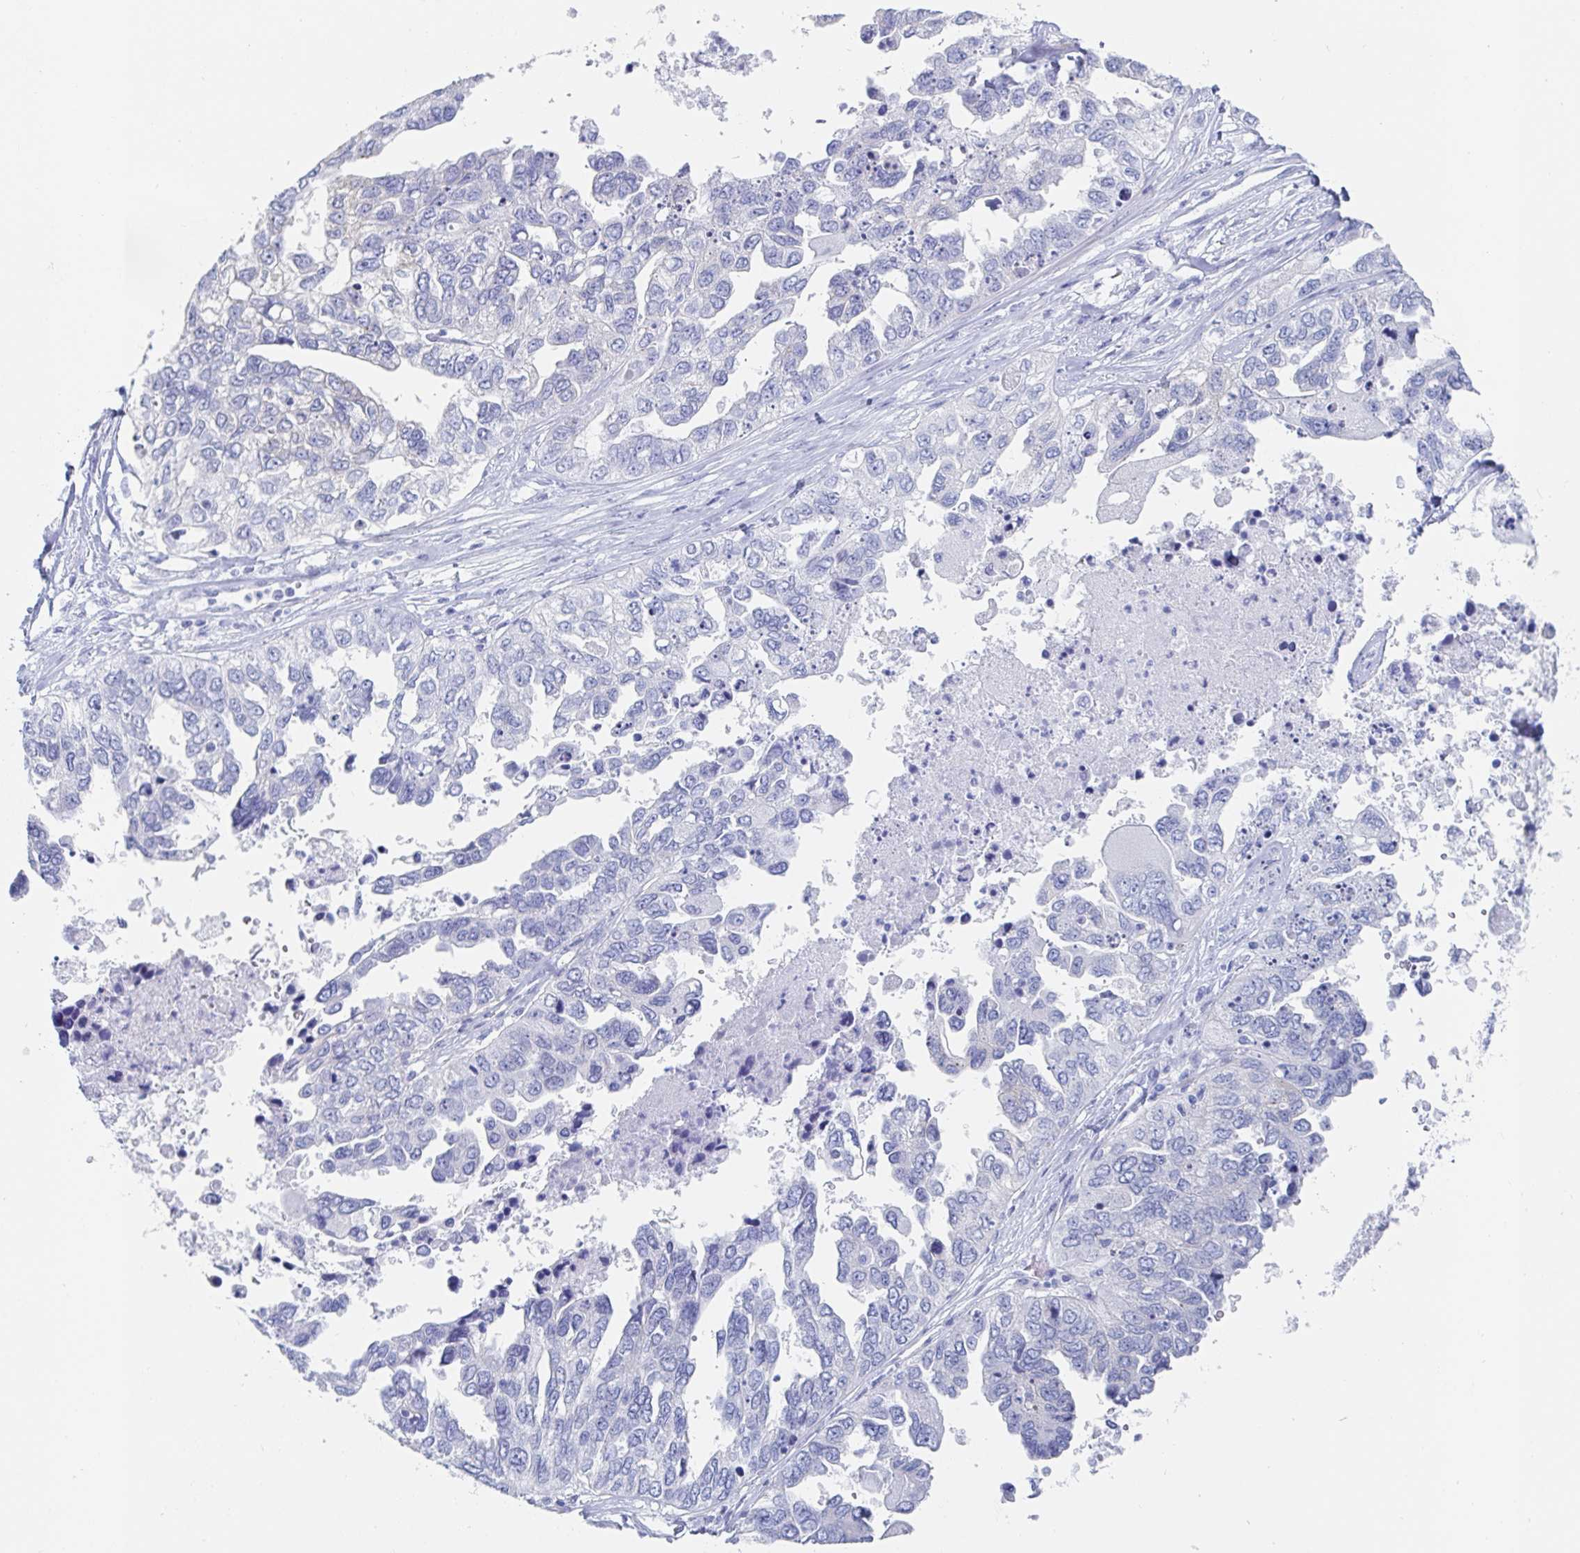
{"staining": {"intensity": "negative", "quantity": "none", "location": "none"}, "tissue": "ovarian cancer", "cell_type": "Tumor cells", "image_type": "cancer", "snomed": [{"axis": "morphology", "description": "Cystadenocarcinoma, serous, NOS"}, {"axis": "topography", "description": "Ovary"}], "caption": "This is a micrograph of immunohistochemistry staining of ovarian cancer, which shows no positivity in tumor cells.", "gene": "PACSIN1", "patient": {"sex": "female", "age": 53}}